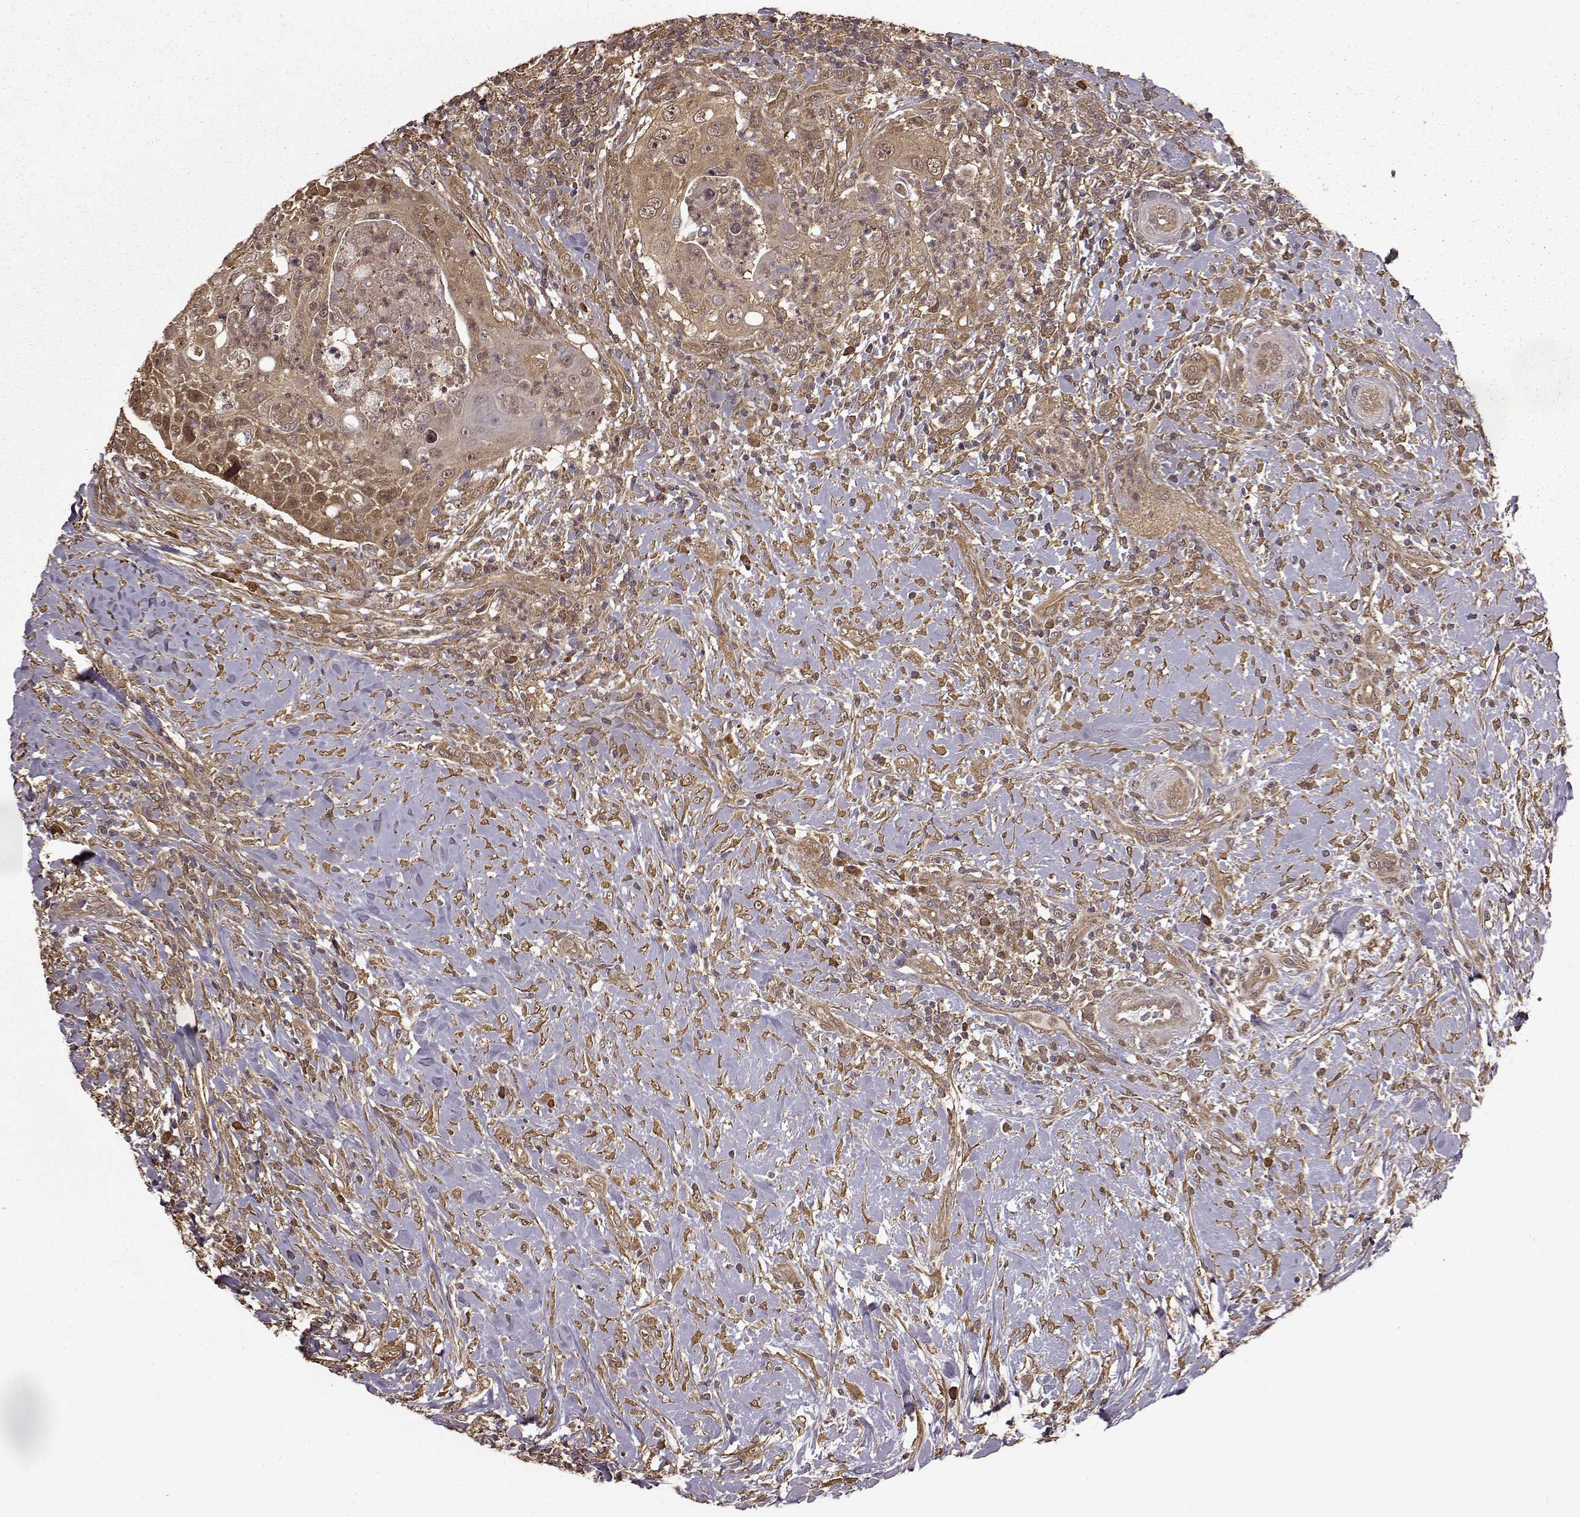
{"staining": {"intensity": "moderate", "quantity": ">75%", "location": "cytoplasmic/membranous"}, "tissue": "head and neck cancer", "cell_type": "Tumor cells", "image_type": "cancer", "snomed": [{"axis": "morphology", "description": "Squamous cell carcinoma, NOS"}, {"axis": "topography", "description": "Head-Neck"}], "caption": "Immunohistochemistry of squamous cell carcinoma (head and neck) reveals medium levels of moderate cytoplasmic/membranous expression in about >75% of tumor cells.", "gene": "NME1-NME2", "patient": {"sex": "male", "age": 69}}